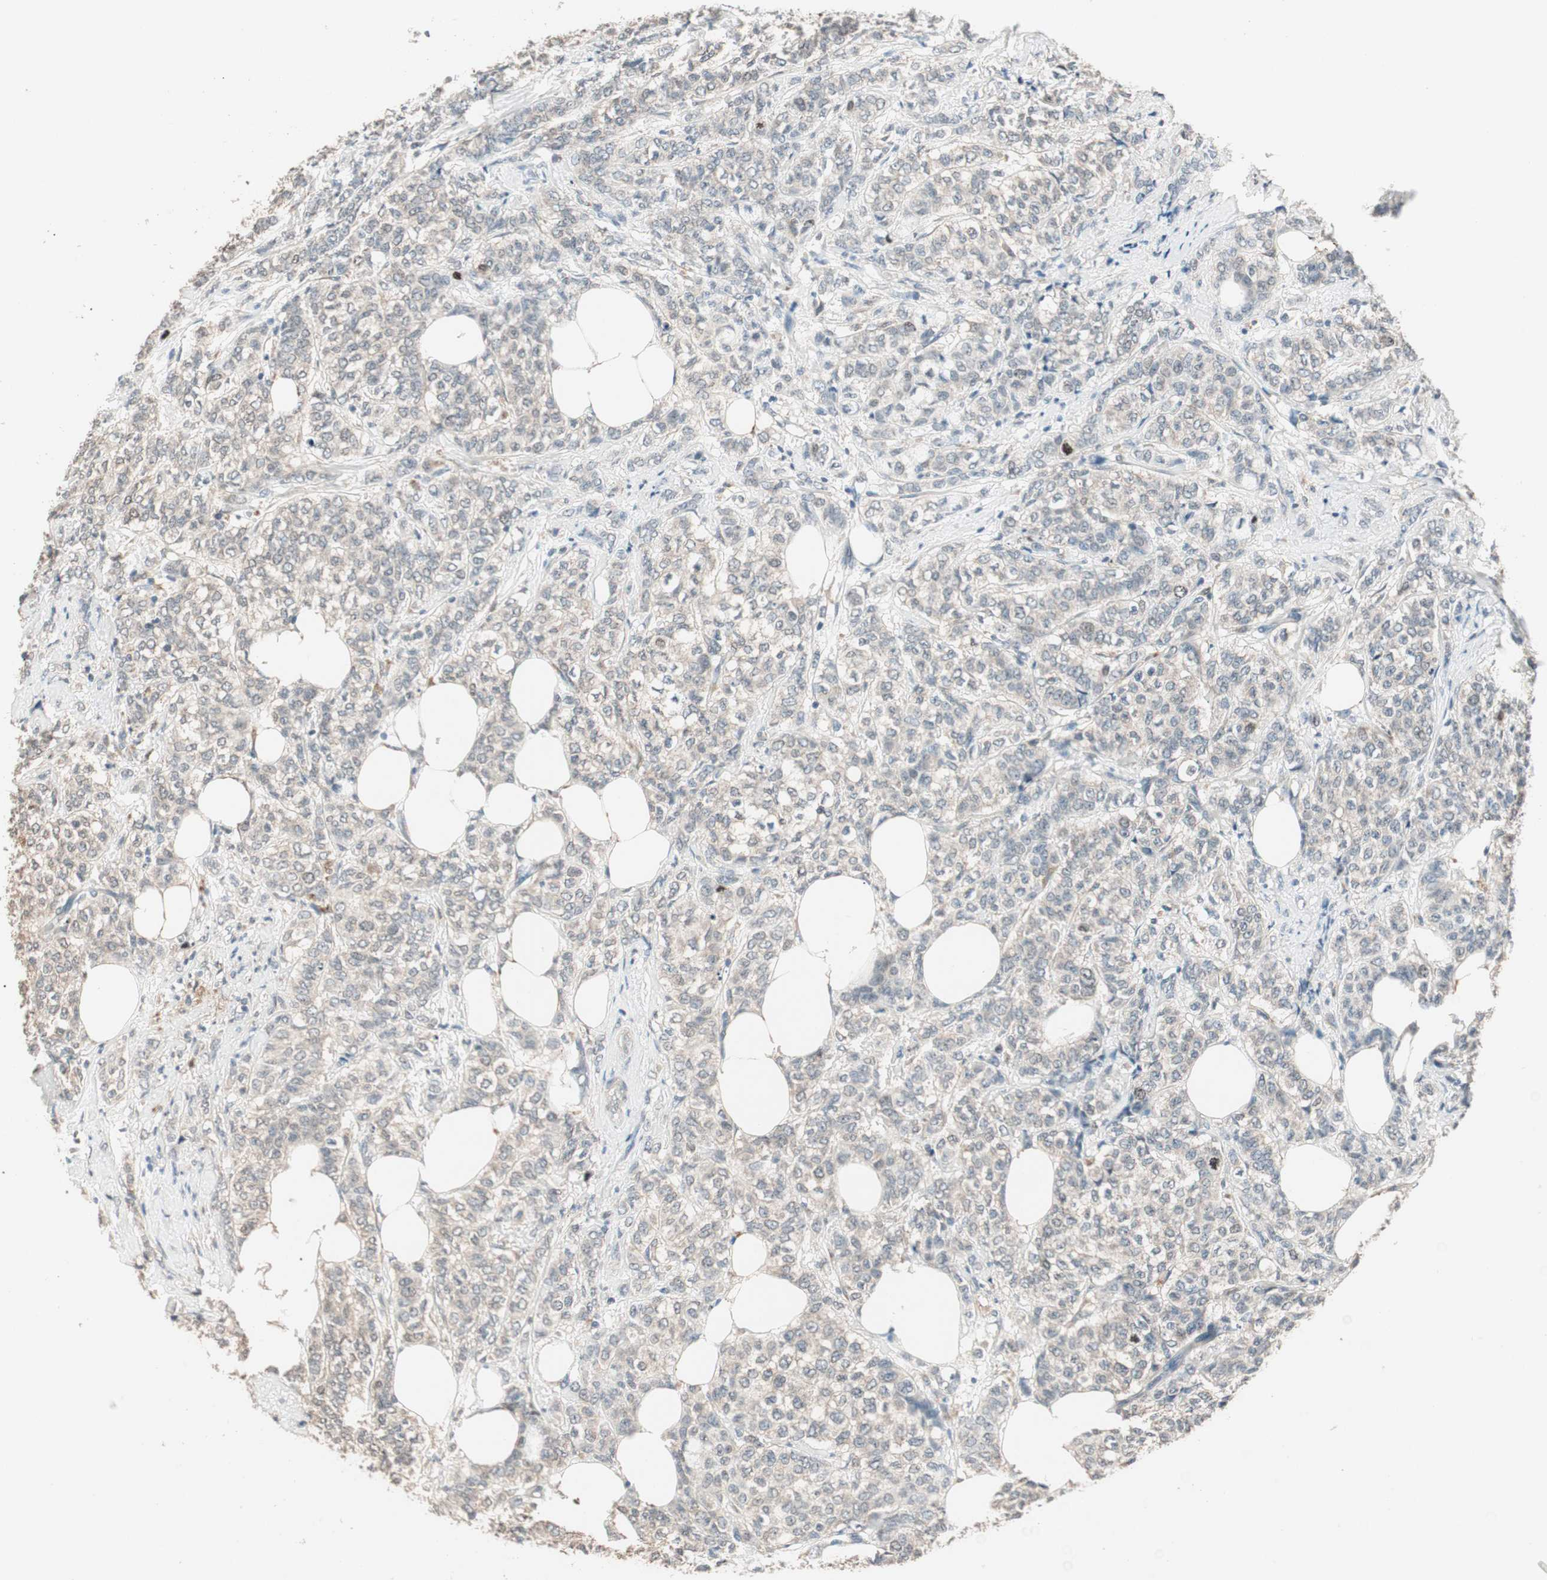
{"staining": {"intensity": "weak", "quantity": ">75%", "location": "cytoplasmic/membranous"}, "tissue": "breast cancer", "cell_type": "Tumor cells", "image_type": "cancer", "snomed": [{"axis": "morphology", "description": "Lobular carcinoma"}, {"axis": "topography", "description": "Breast"}], "caption": "IHC of human breast cancer reveals low levels of weak cytoplasmic/membranous expression in about >75% of tumor cells.", "gene": "NFRKB", "patient": {"sex": "female", "age": 60}}